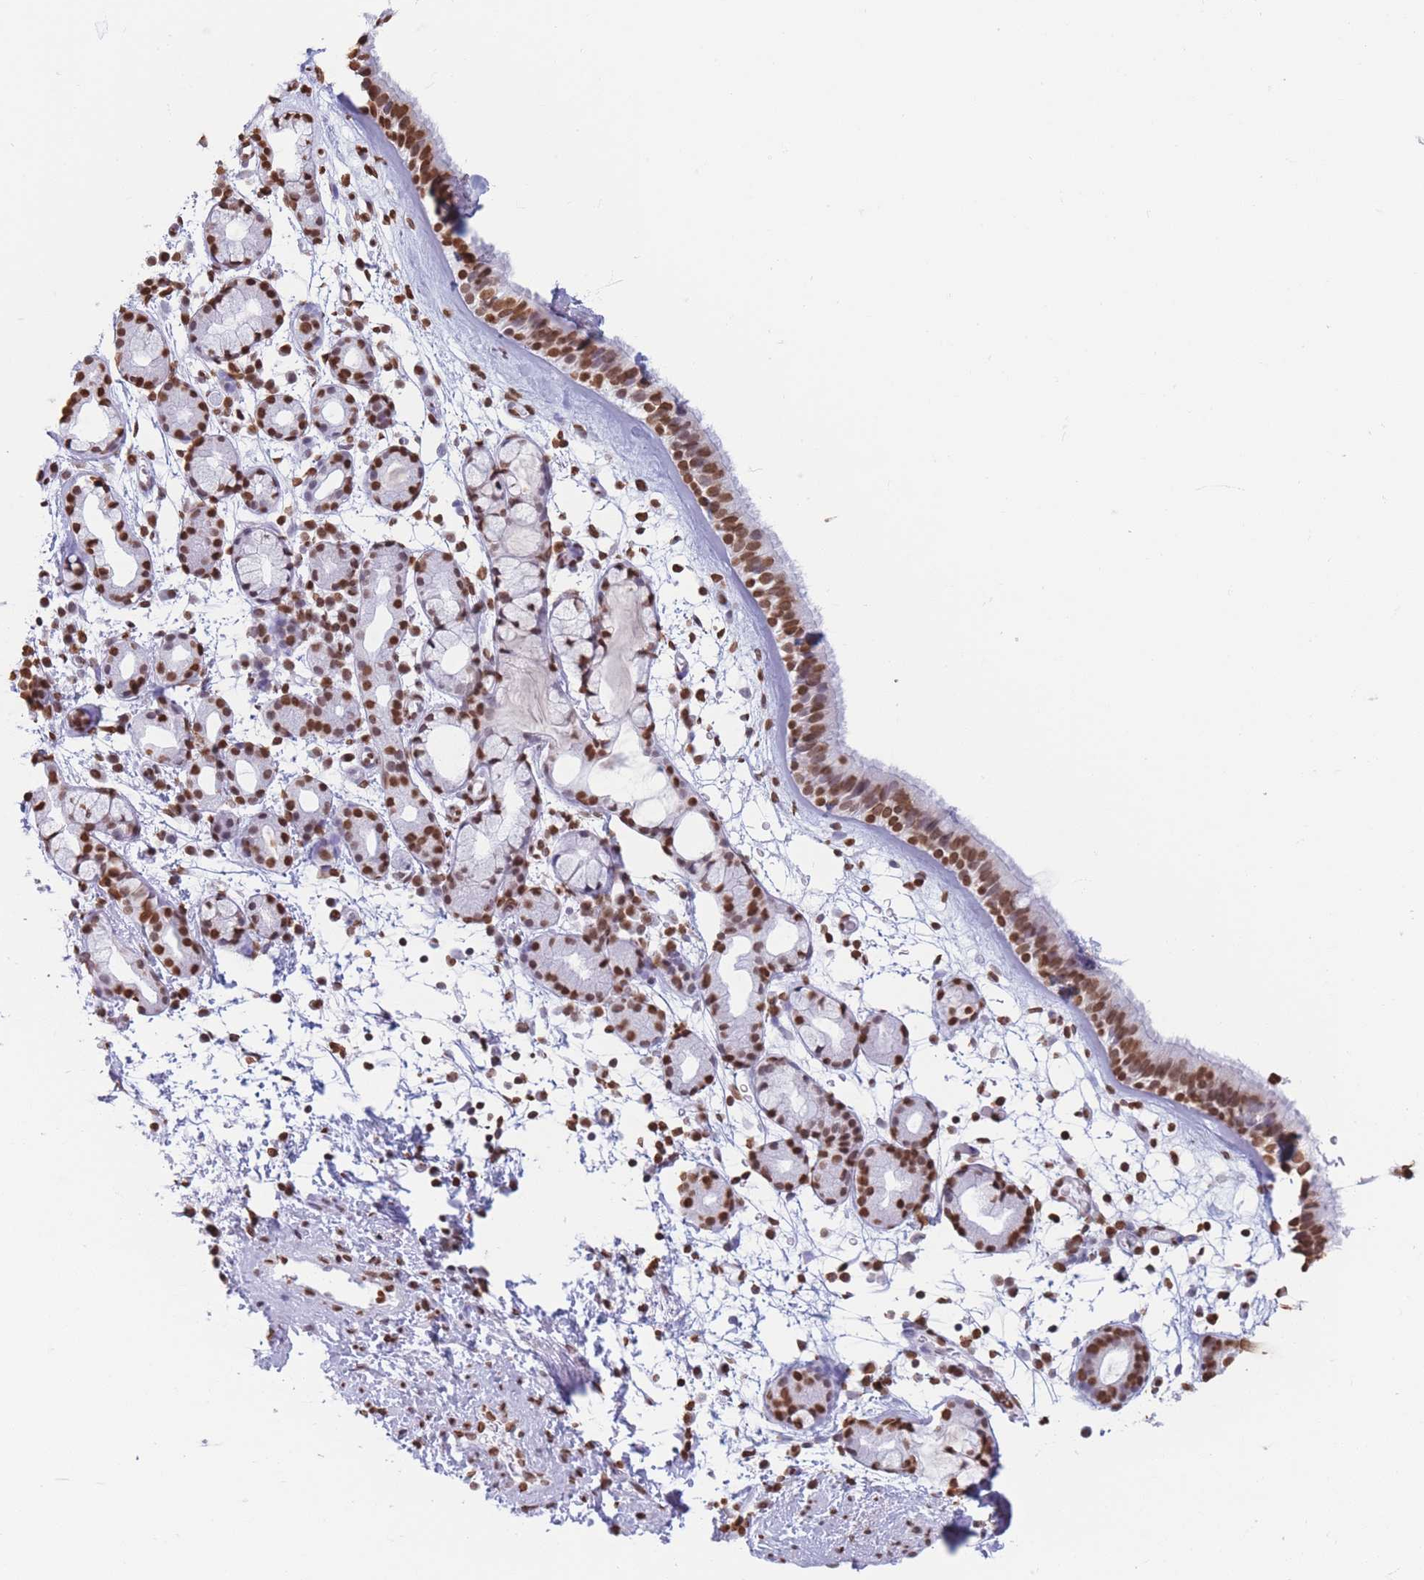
{"staining": {"intensity": "moderate", "quantity": ">75%", "location": "nuclear"}, "tissue": "nasopharynx", "cell_type": "Respiratory epithelial cells", "image_type": "normal", "snomed": [{"axis": "morphology", "description": "Normal tissue, NOS"}, {"axis": "topography", "description": "Nasopharynx"}], "caption": "IHC photomicrograph of normal nasopharynx: nasopharynx stained using IHC displays medium levels of moderate protein expression localized specifically in the nuclear of respiratory epithelial cells, appearing as a nuclear brown color.", "gene": "RYK", "patient": {"sex": "female", "age": 81}}